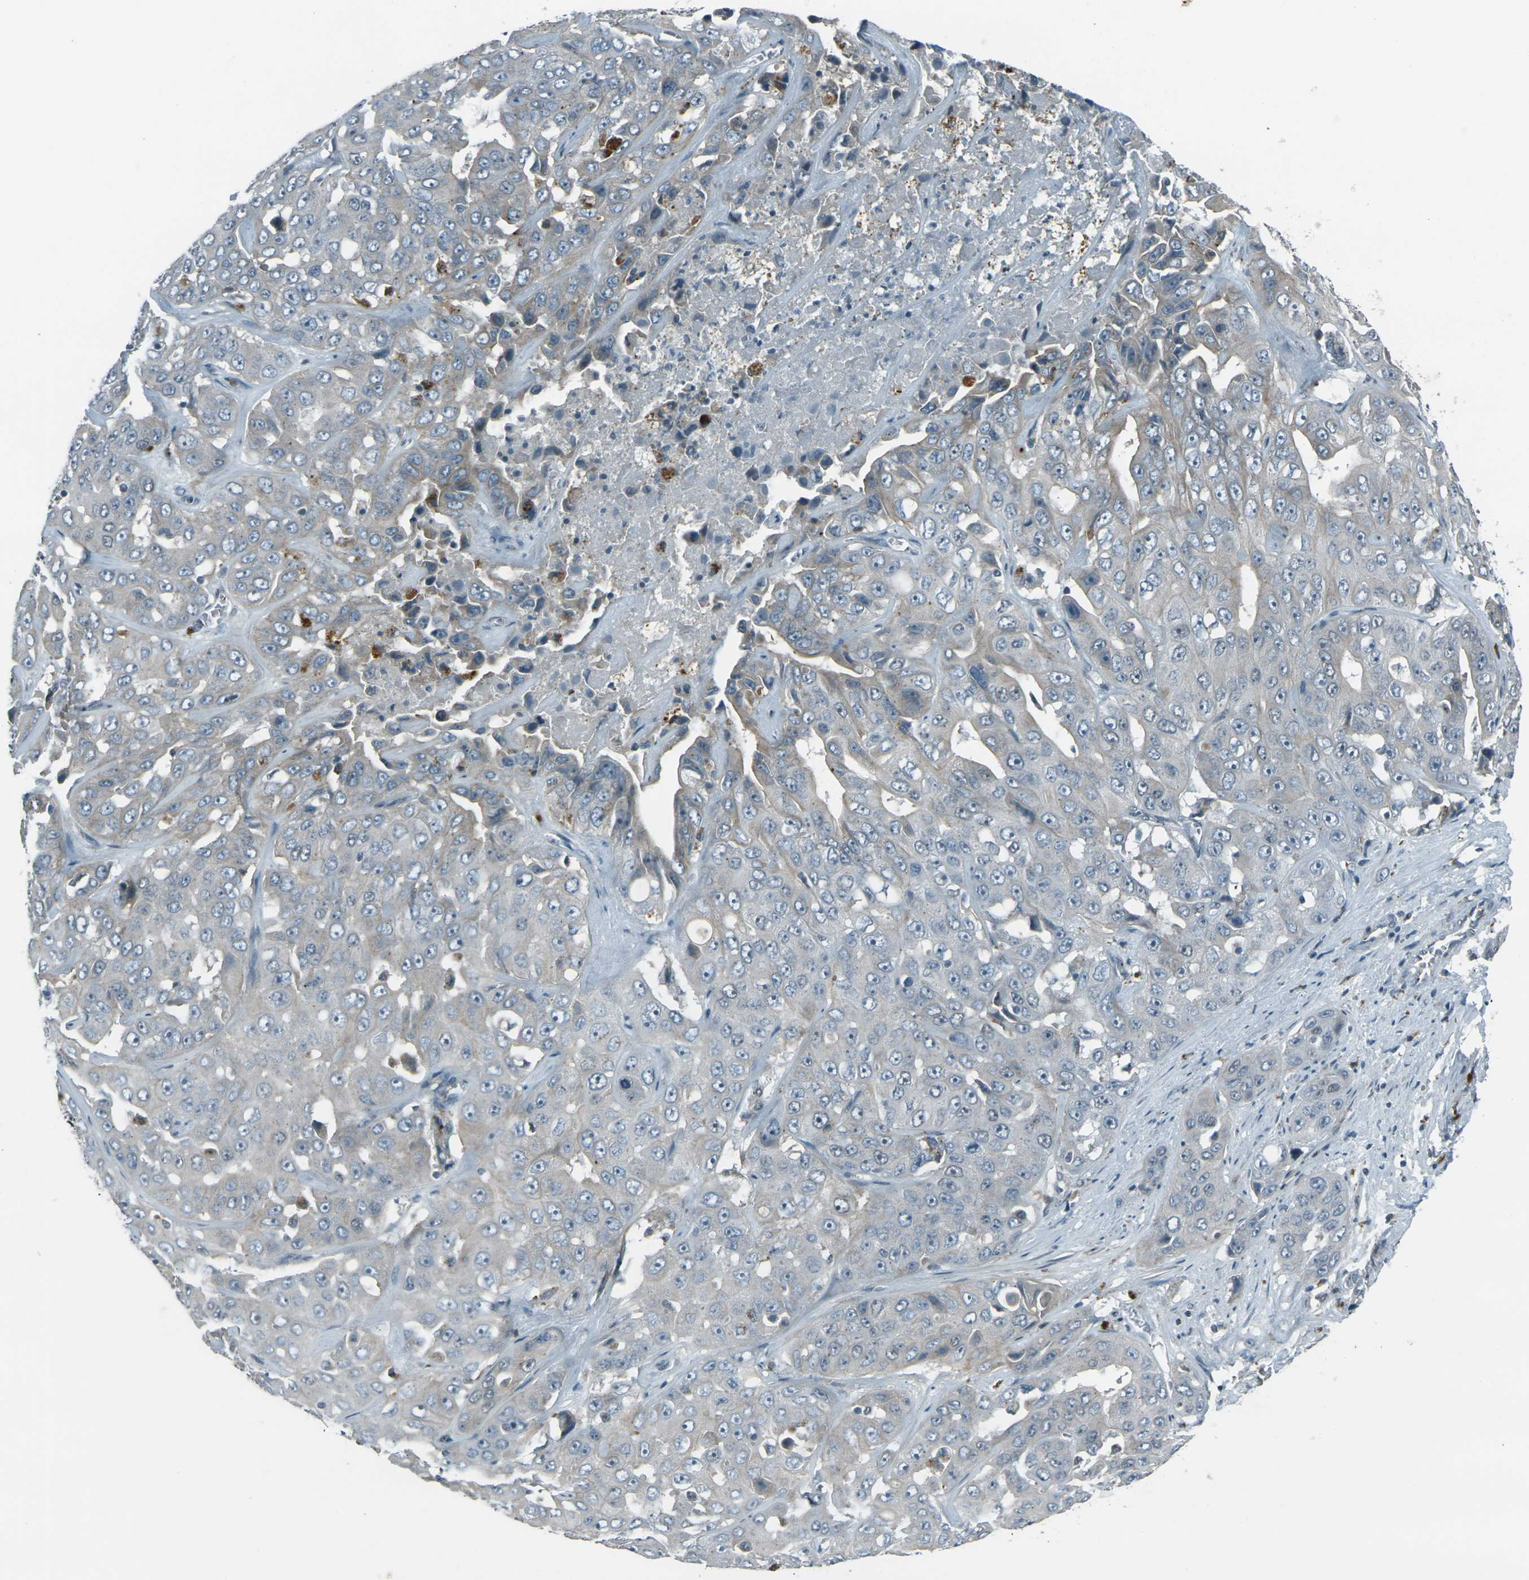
{"staining": {"intensity": "weak", "quantity": "<25%", "location": "cytoplasmic/membranous"}, "tissue": "liver cancer", "cell_type": "Tumor cells", "image_type": "cancer", "snomed": [{"axis": "morphology", "description": "Cholangiocarcinoma"}, {"axis": "topography", "description": "Liver"}], "caption": "Liver cancer was stained to show a protein in brown. There is no significant positivity in tumor cells.", "gene": "GPR19", "patient": {"sex": "female", "age": 52}}